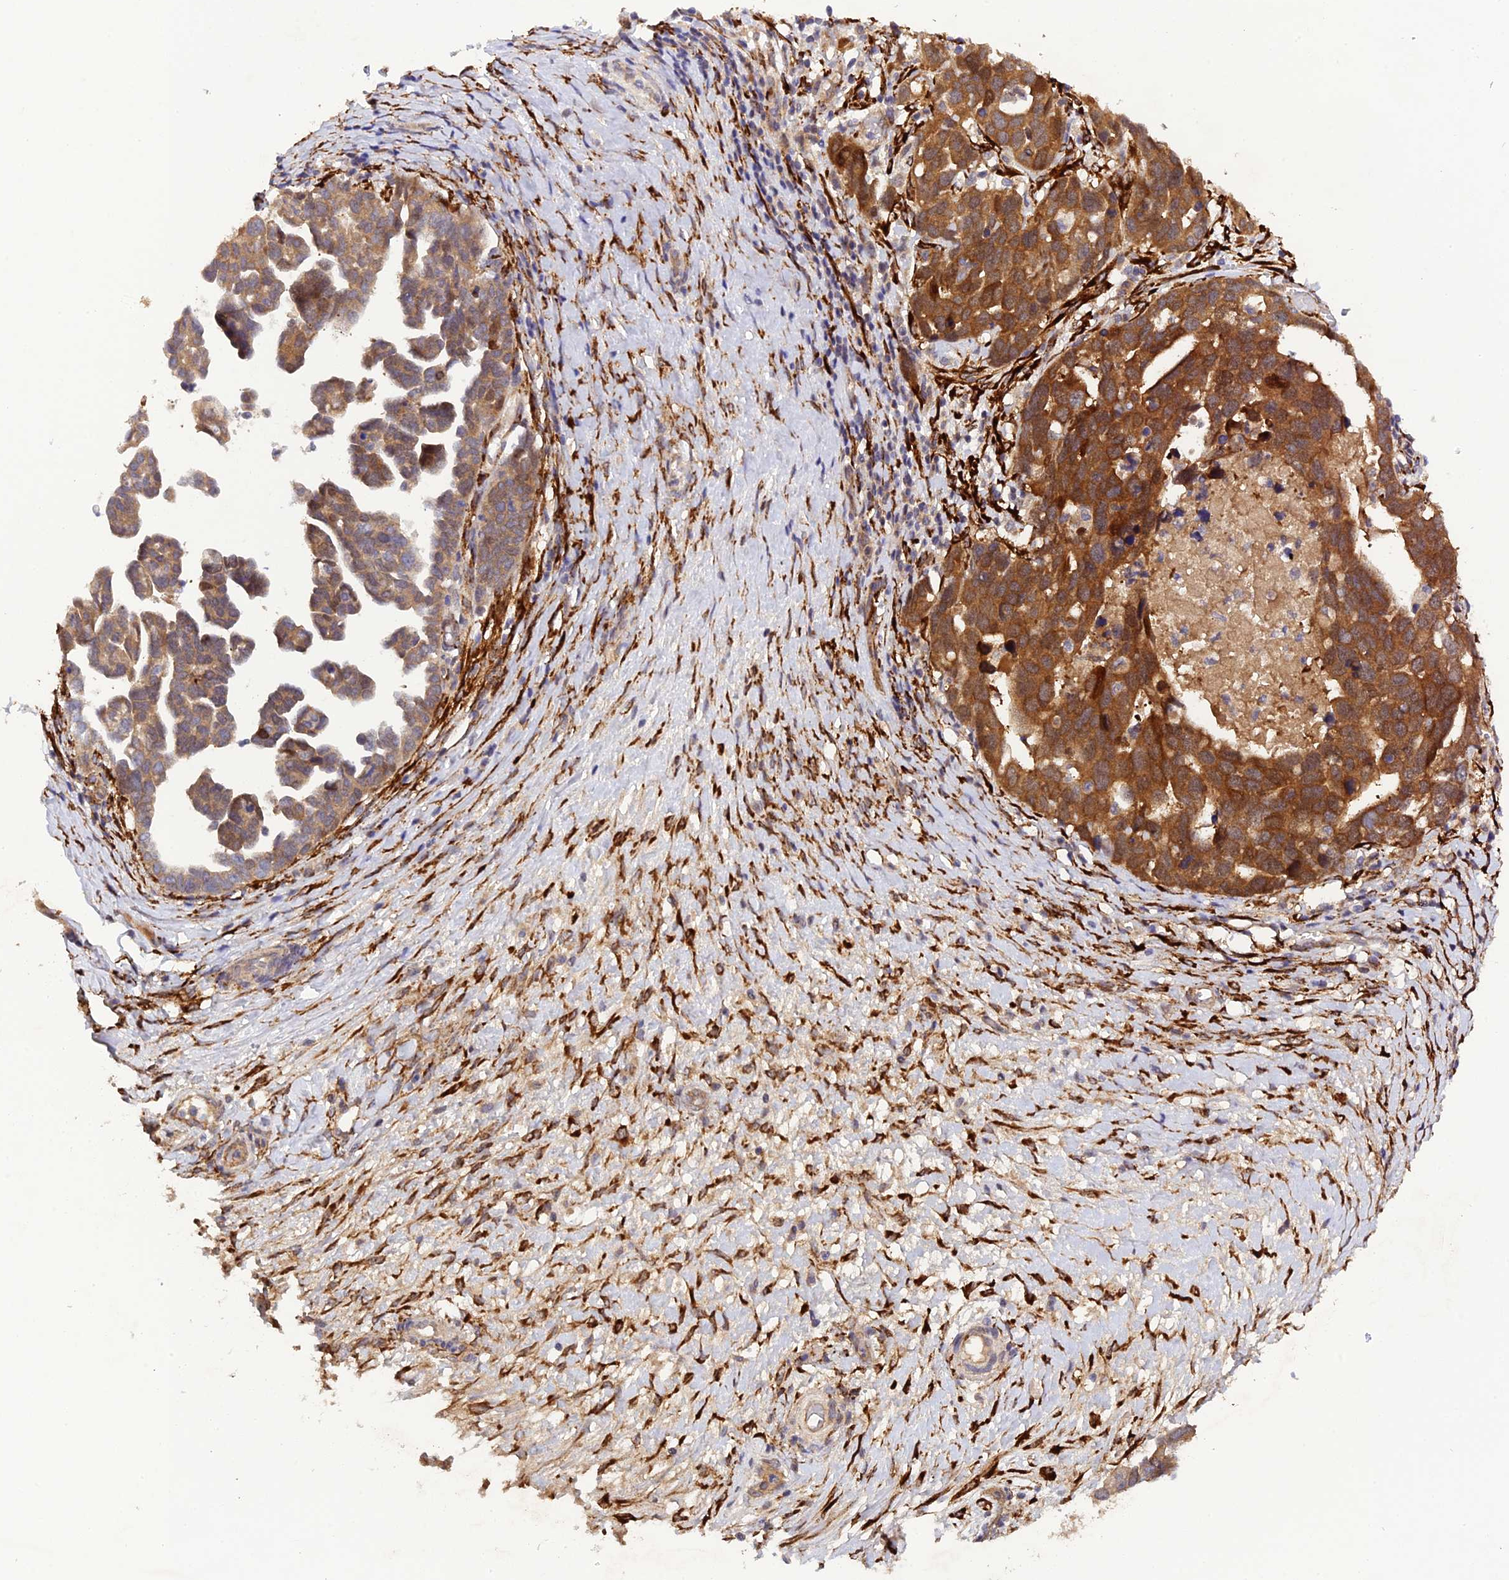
{"staining": {"intensity": "strong", "quantity": ">75%", "location": "cytoplasmic/membranous"}, "tissue": "ovarian cancer", "cell_type": "Tumor cells", "image_type": "cancer", "snomed": [{"axis": "morphology", "description": "Cystadenocarcinoma, serous, NOS"}, {"axis": "topography", "description": "Ovary"}], "caption": "Serous cystadenocarcinoma (ovarian) stained for a protein shows strong cytoplasmic/membranous positivity in tumor cells.", "gene": "P3H3", "patient": {"sex": "female", "age": 54}}